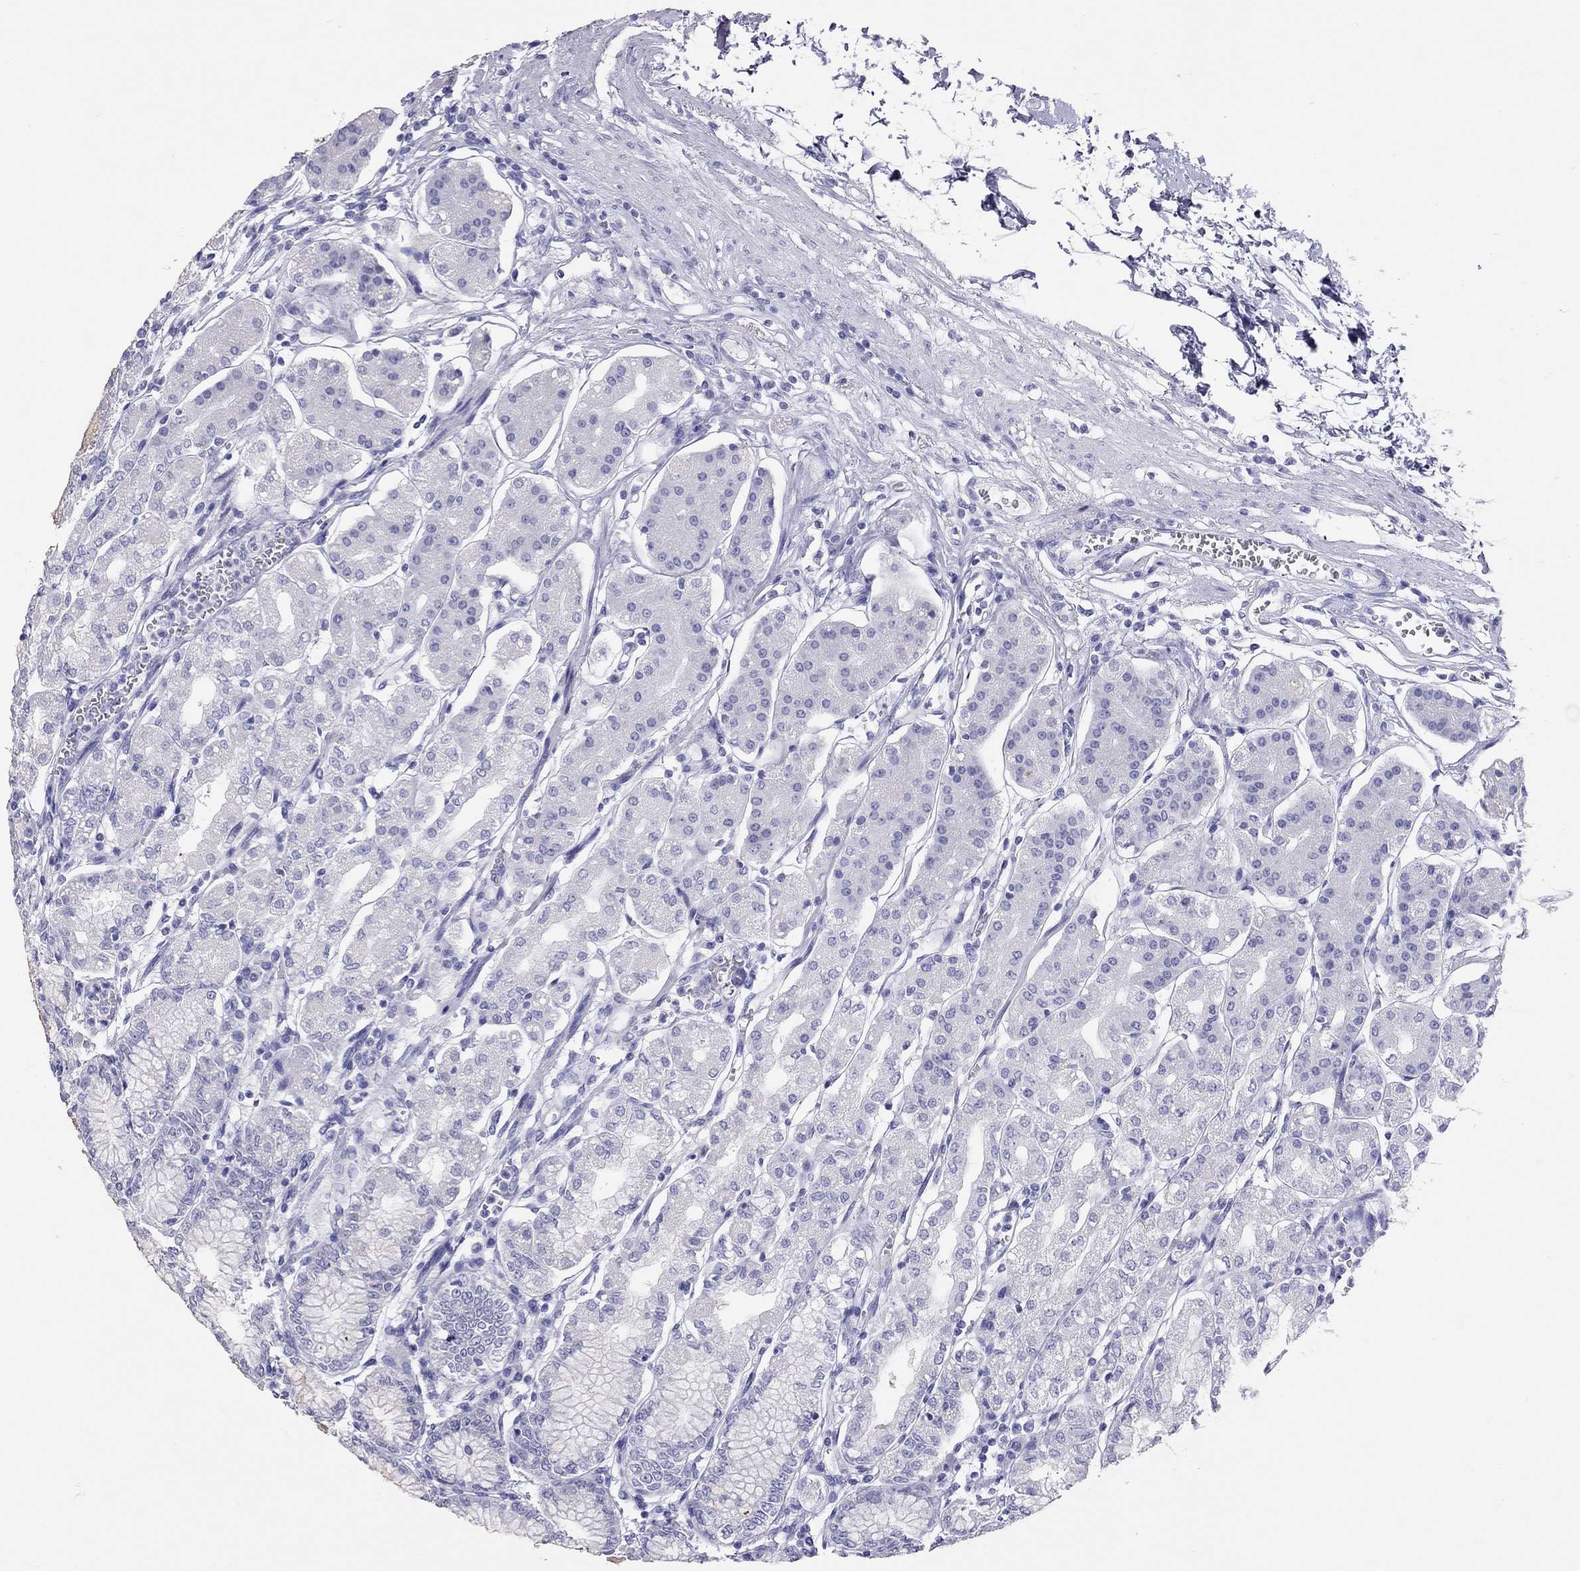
{"staining": {"intensity": "negative", "quantity": "none", "location": "none"}, "tissue": "stomach", "cell_type": "Glandular cells", "image_type": "normal", "snomed": [{"axis": "morphology", "description": "Normal tissue, NOS"}, {"axis": "topography", "description": "Skeletal muscle"}, {"axis": "topography", "description": "Stomach"}], "caption": "The photomicrograph exhibits no staining of glandular cells in normal stomach.", "gene": "PSMB11", "patient": {"sex": "female", "age": 57}}